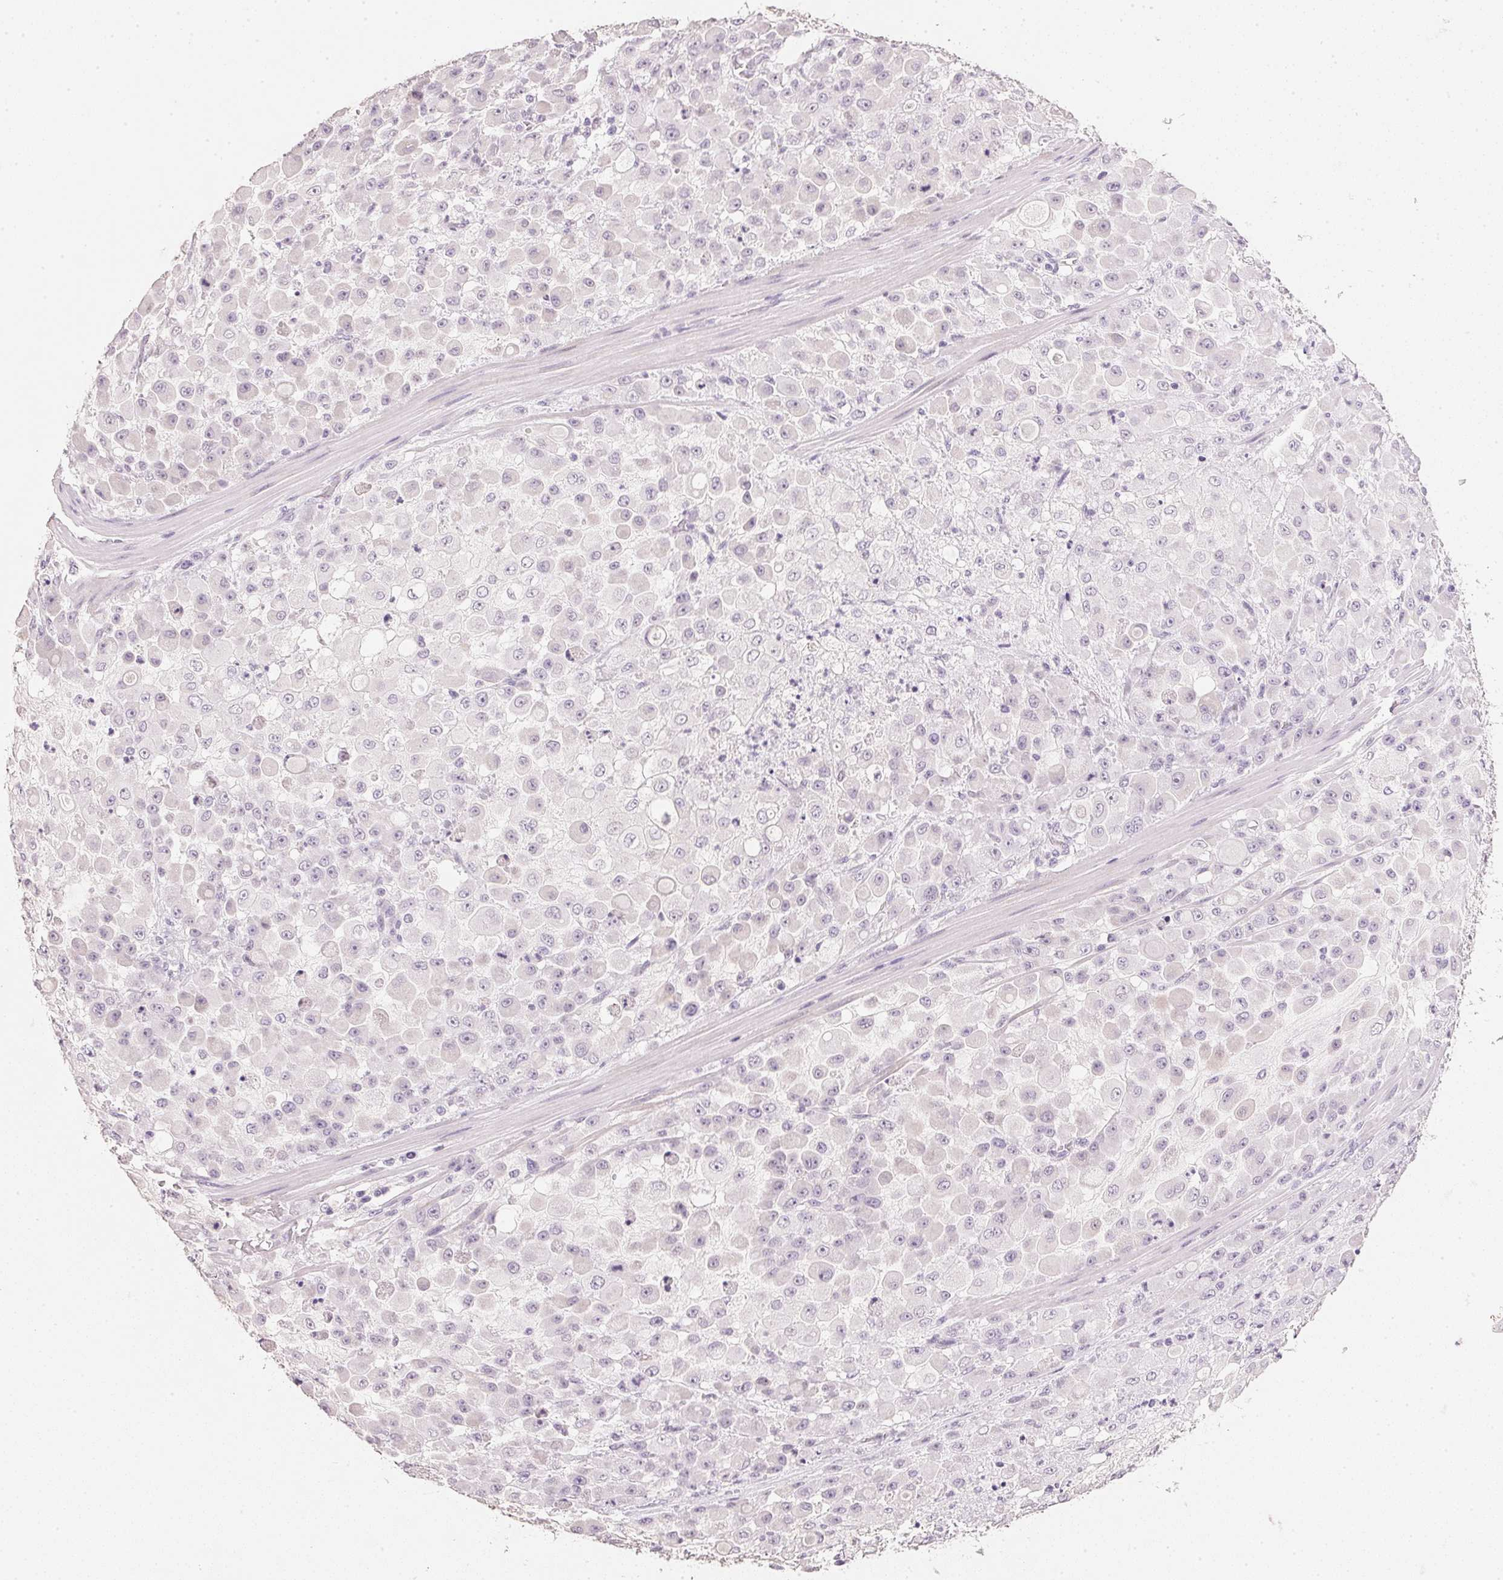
{"staining": {"intensity": "negative", "quantity": "none", "location": "none"}, "tissue": "stomach cancer", "cell_type": "Tumor cells", "image_type": "cancer", "snomed": [{"axis": "morphology", "description": "Adenocarcinoma, NOS"}, {"axis": "topography", "description": "Stomach"}], "caption": "Immunohistochemistry of human adenocarcinoma (stomach) reveals no expression in tumor cells. (DAB immunohistochemistry with hematoxylin counter stain).", "gene": "IGFBP1", "patient": {"sex": "female", "age": 76}}